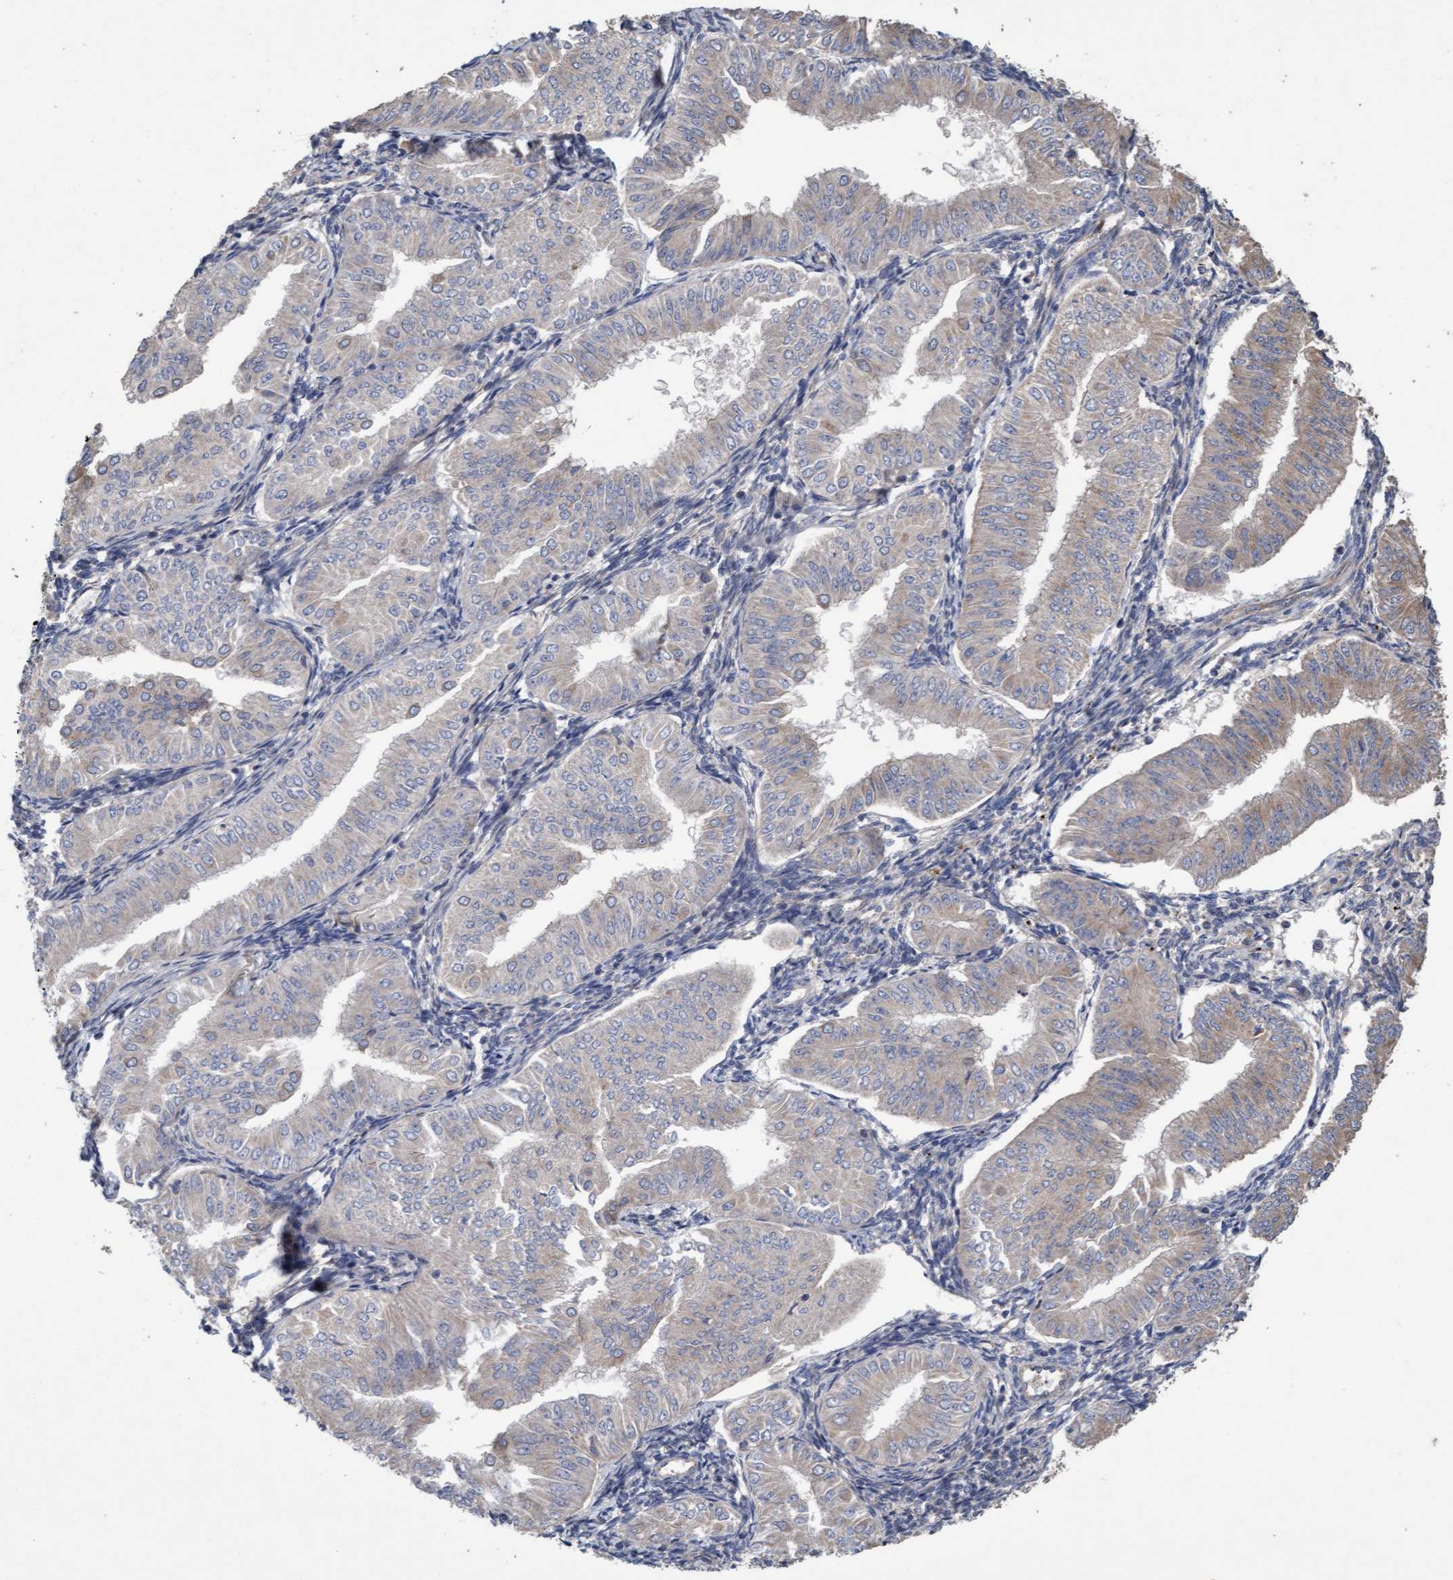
{"staining": {"intensity": "moderate", "quantity": "25%-75%", "location": "cytoplasmic/membranous"}, "tissue": "endometrial cancer", "cell_type": "Tumor cells", "image_type": "cancer", "snomed": [{"axis": "morphology", "description": "Normal tissue, NOS"}, {"axis": "morphology", "description": "Adenocarcinoma, NOS"}, {"axis": "topography", "description": "Endometrium"}], "caption": "Brown immunohistochemical staining in endometrial cancer (adenocarcinoma) demonstrates moderate cytoplasmic/membranous positivity in about 25%-75% of tumor cells.", "gene": "DDHD2", "patient": {"sex": "female", "age": 53}}